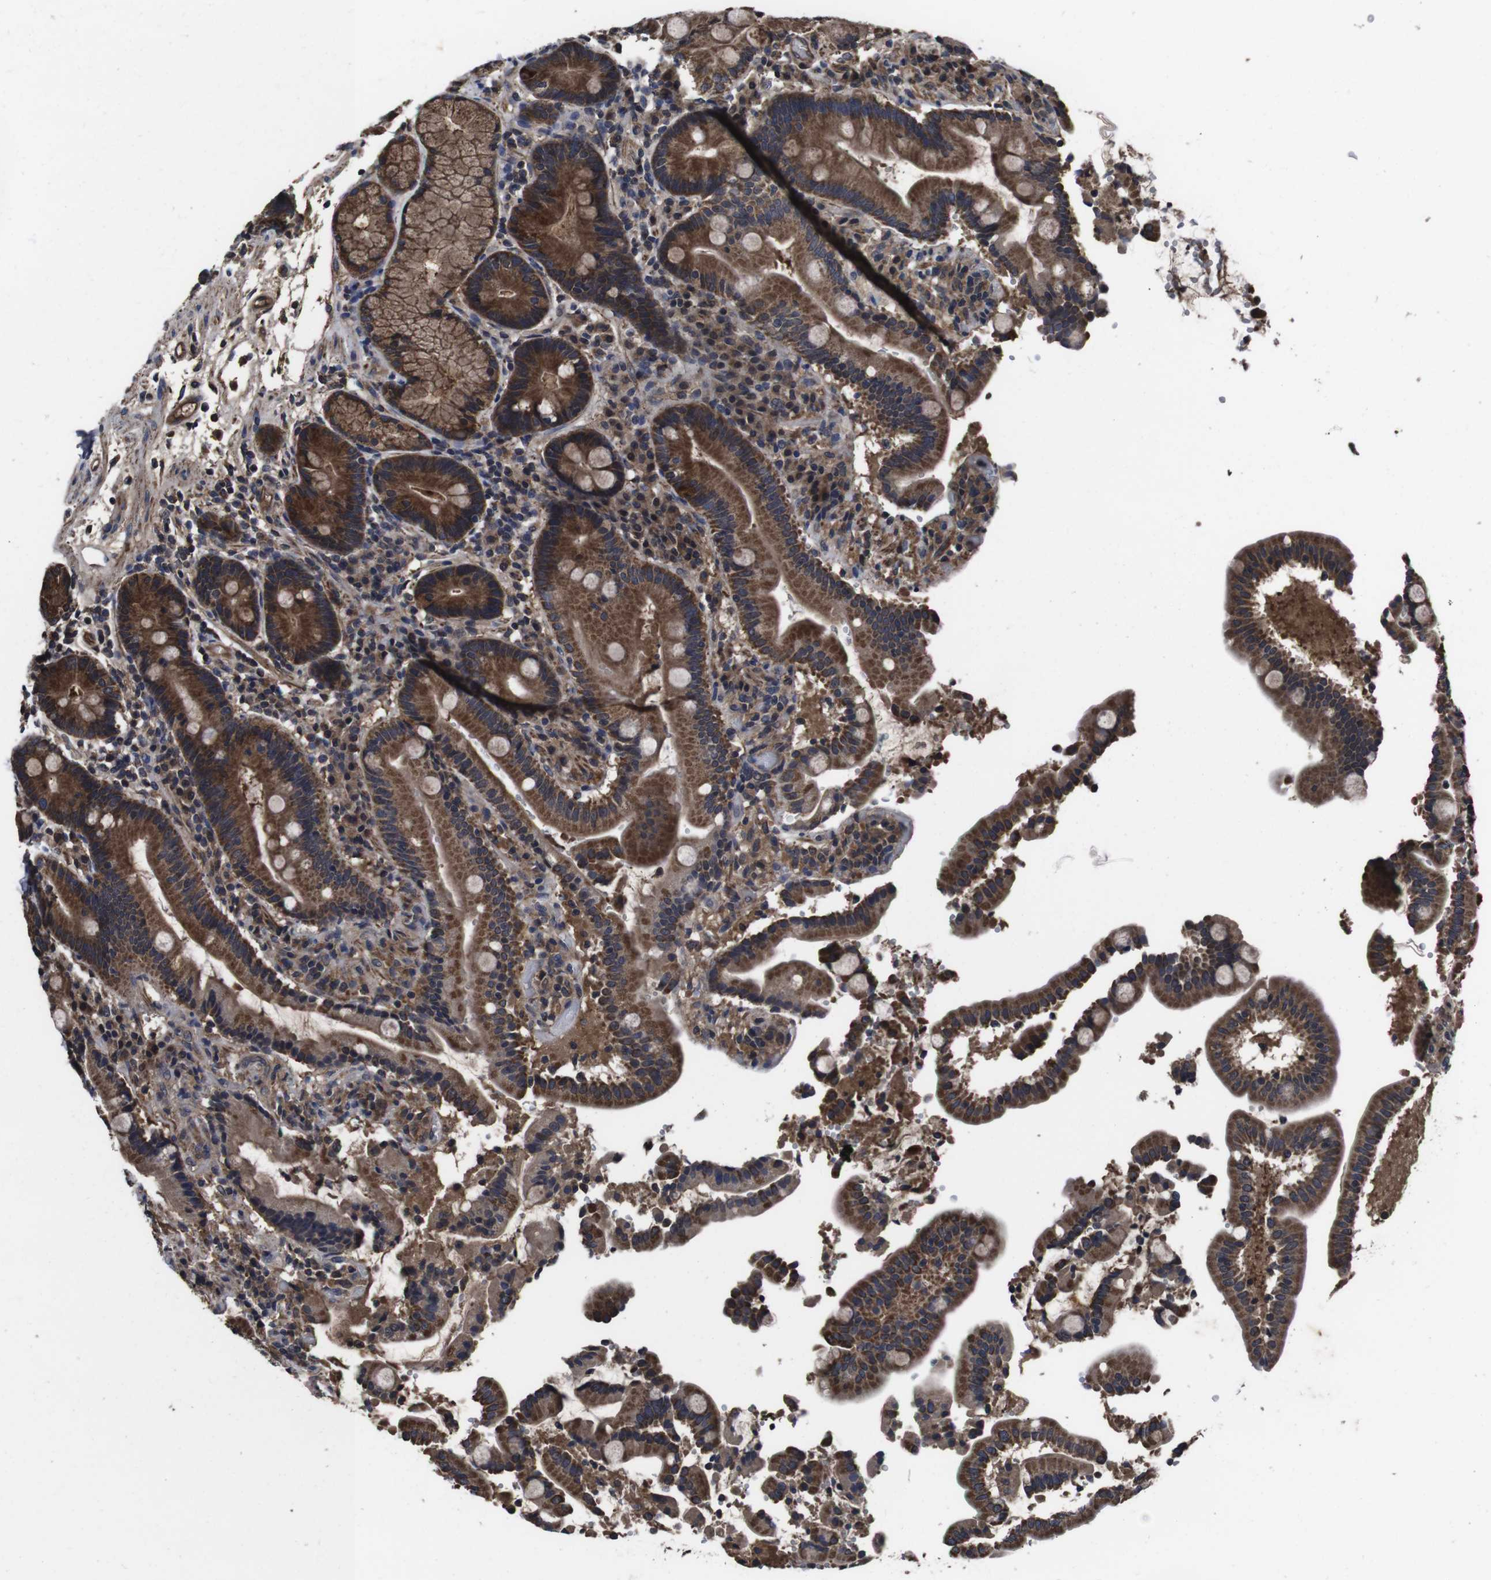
{"staining": {"intensity": "strong", "quantity": ">75%", "location": "cytoplasmic/membranous"}, "tissue": "duodenum", "cell_type": "Glandular cells", "image_type": "normal", "snomed": [{"axis": "morphology", "description": "Normal tissue, NOS"}, {"axis": "topography", "description": "Small intestine, NOS"}], "caption": "Brown immunohistochemical staining in normal duodenum displays strong cytoplasmic/membranous positivity in about >75% of glandular cells.", "gene": "CXCL11", "patient": {"sex": "female", "age": 71}}